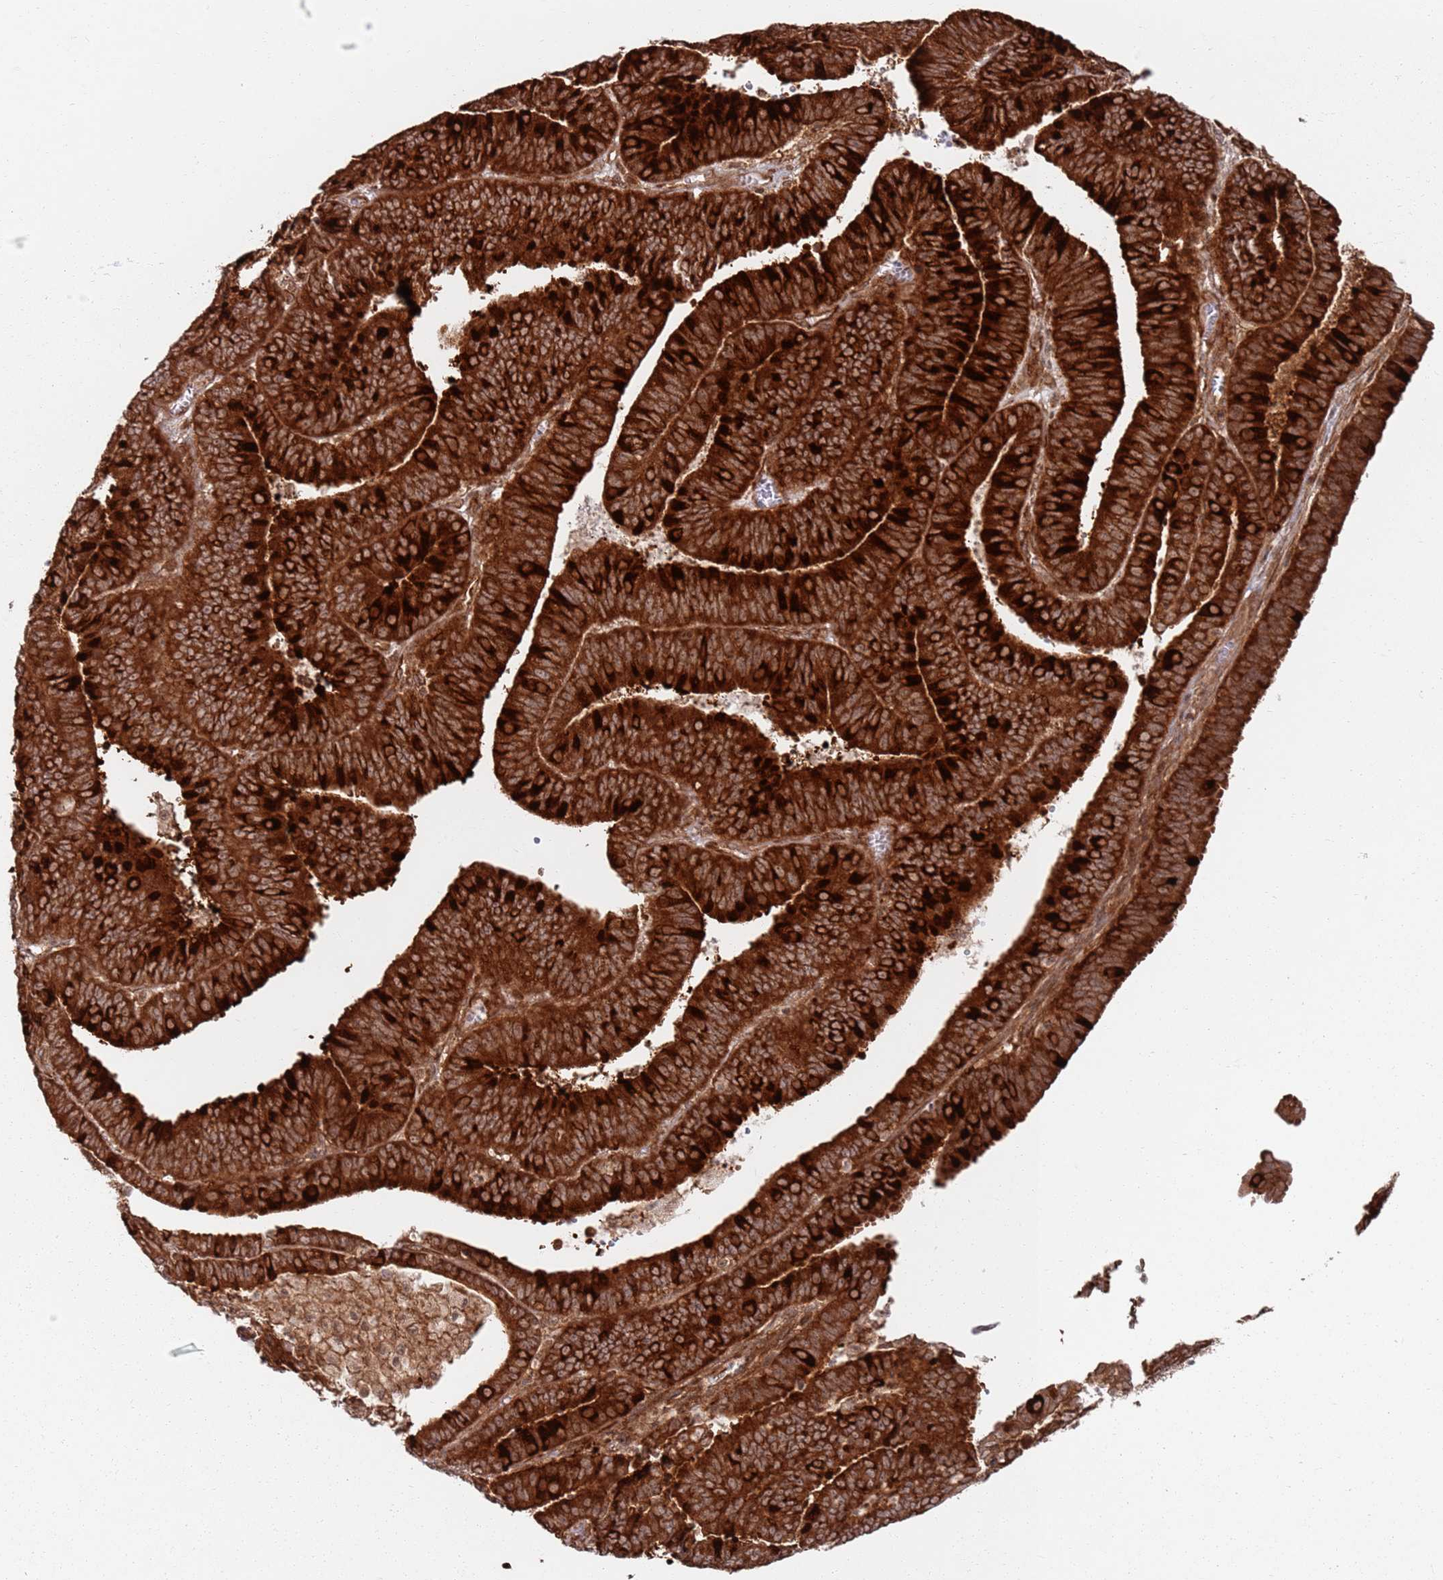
{"staining": {"intensity": "strong", "quantity": ">75%", "location": "cytoplasmic/membranous"}, "tissue": "endometrial cancer", "cell_type": "Tumor cells", "image_type": "cancer", "snomed": [{"axis": "morphology", "description": "Adenocarcinoma, NOS"}, {"axis": "topography", "description": "Endometrium"}], "caption": "This is an image of immunohistochemistry staining of adenocarcinoma (endometrial), which shows strong staining in the cytoplasmic/membranous of tumor cells.", "gene": "PIH1D1", "patient": {"sex": "female", "age": 73}}